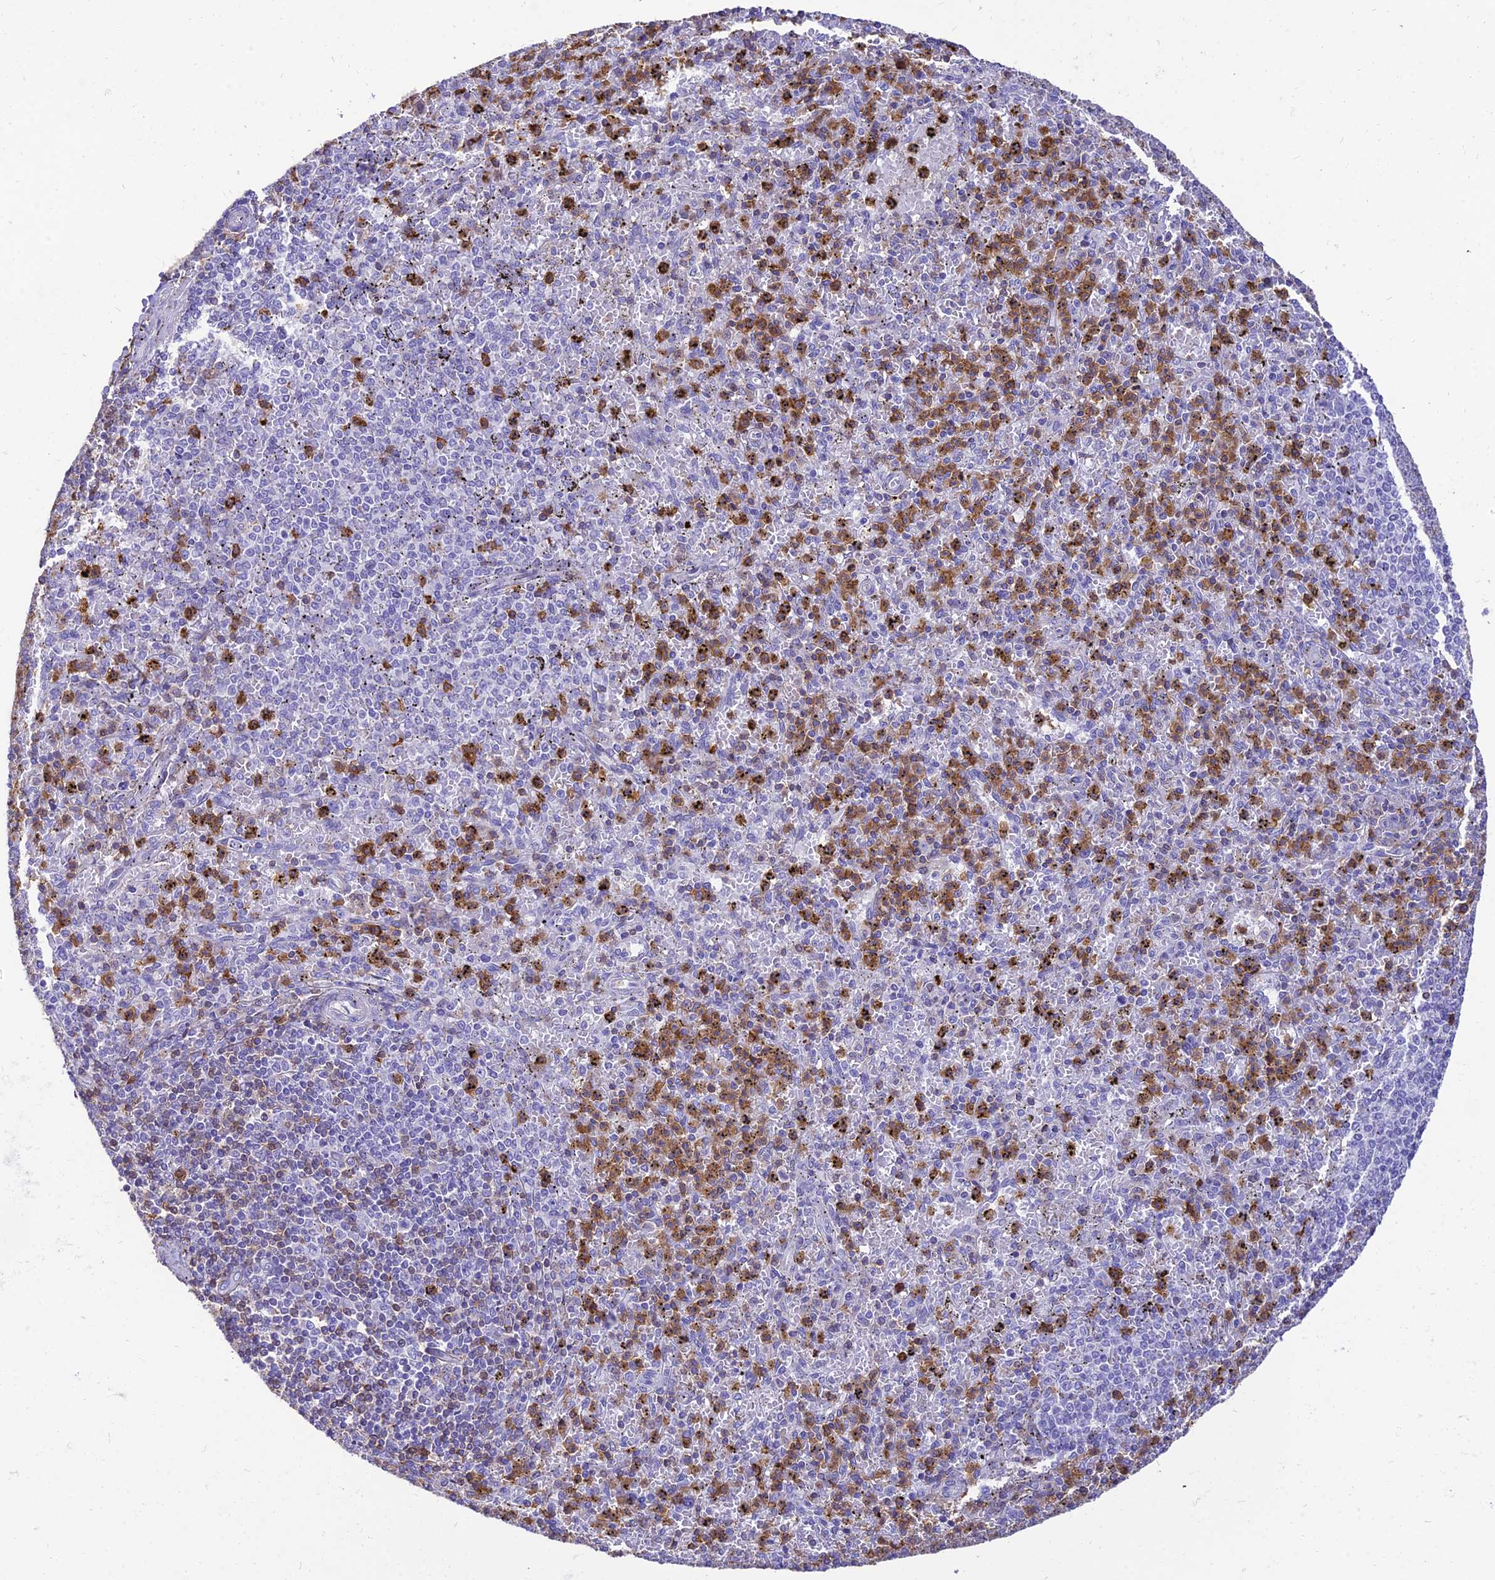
{"staining": {"intensity": "moderate", "quantity": "25%-75%", "location": "cytoplasmic/membranous"}, "tissue": "spleen", "cell_type": "Cells in red pulp", "image_type": "normal", "snomed": [{"axis": "morphology", "description": "Normal tissue, NOS"}, {"axis": "topography", "description": "Spleen"}], "caption": "Approximately 25%-75% of cells in red pulp in benign spleen exhibit moderate cytoplasmic/membranous protein expression as visualized by brown immunohistochemical staining.", "gene": "SREK1IP1", "patient": {"sex": "male", "age": 72}}